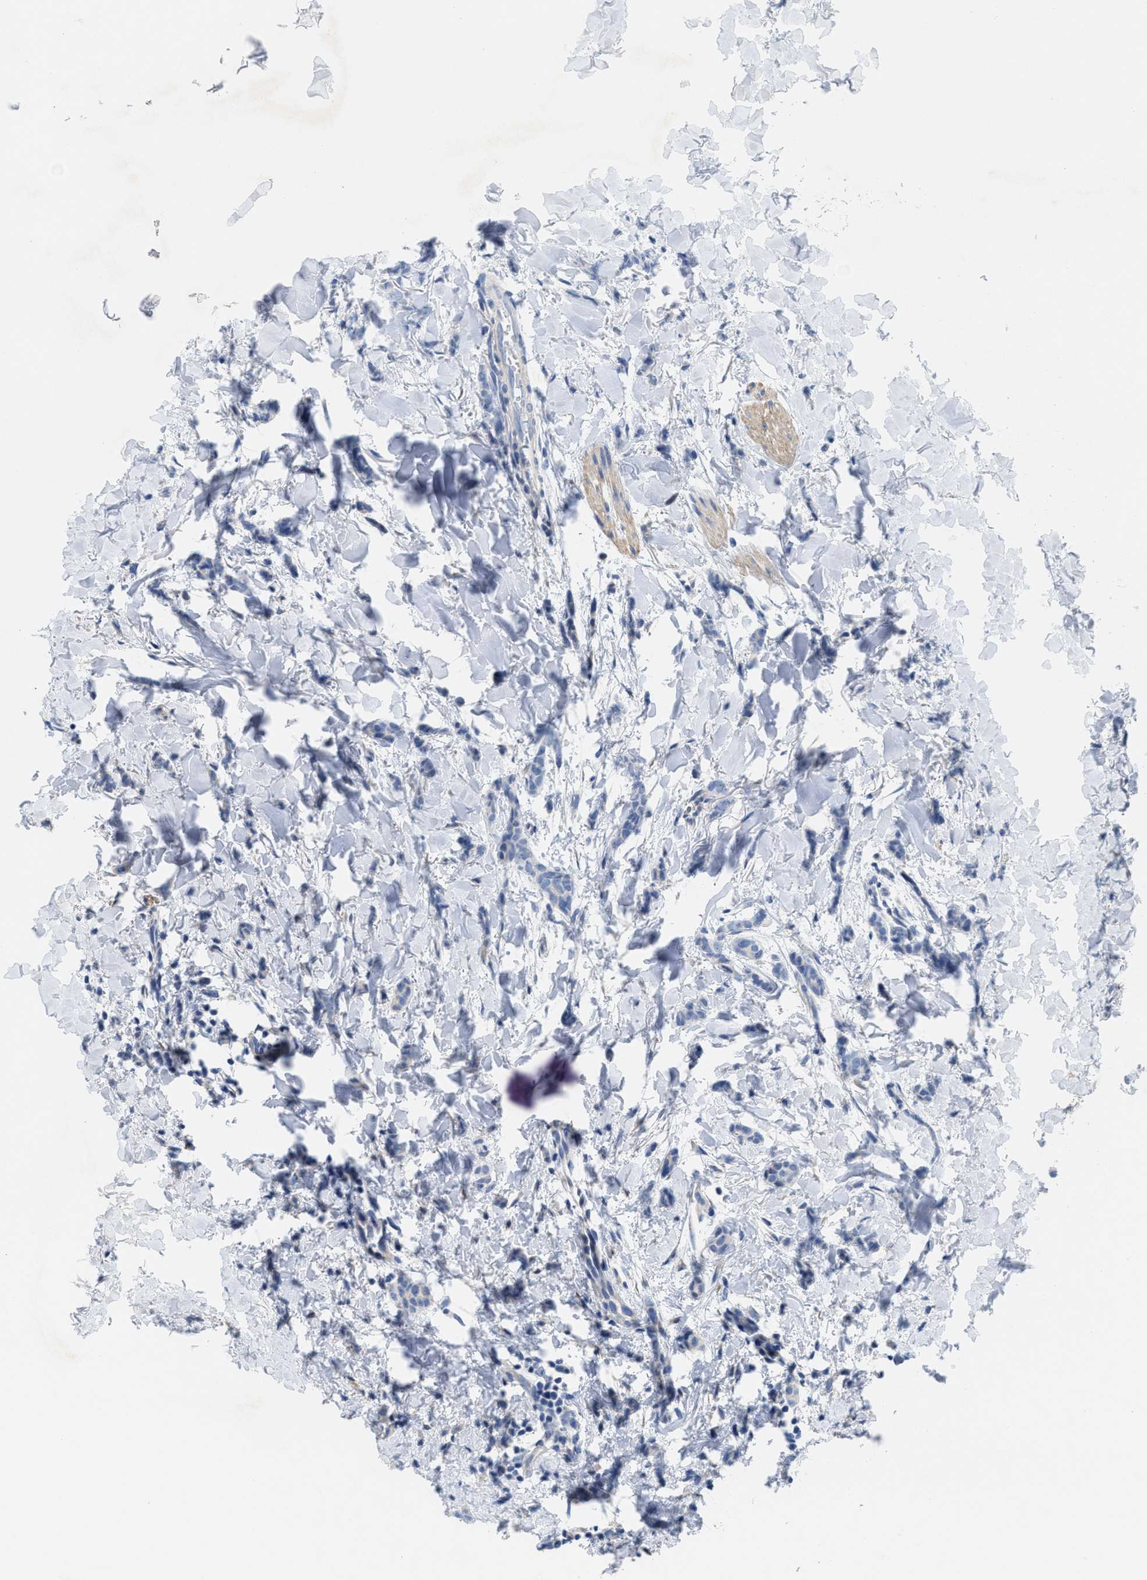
{"staining": {"intensity": "negative", "quantity": "none", "location": "none"}, "tissue": "breast cancer", "cell_type": "Tumor cells", "image_type": "cancer", "snomed": [{"axis": "morphology", "description": "Lobular carcinoma"}, {"axis": "topography", "description": "Skin"}, {"axis": "topography", "description": "Breast"}], "caption": "Photomicrograph shows no protein staining in tumor cells of breast cancer tissue. (Brightfield microscopy of DAB (3,3'-diaminobenzidine) IHC at high magnification).", "gene": "CPA2", "patient": {"sex": "female", "age": 46}}